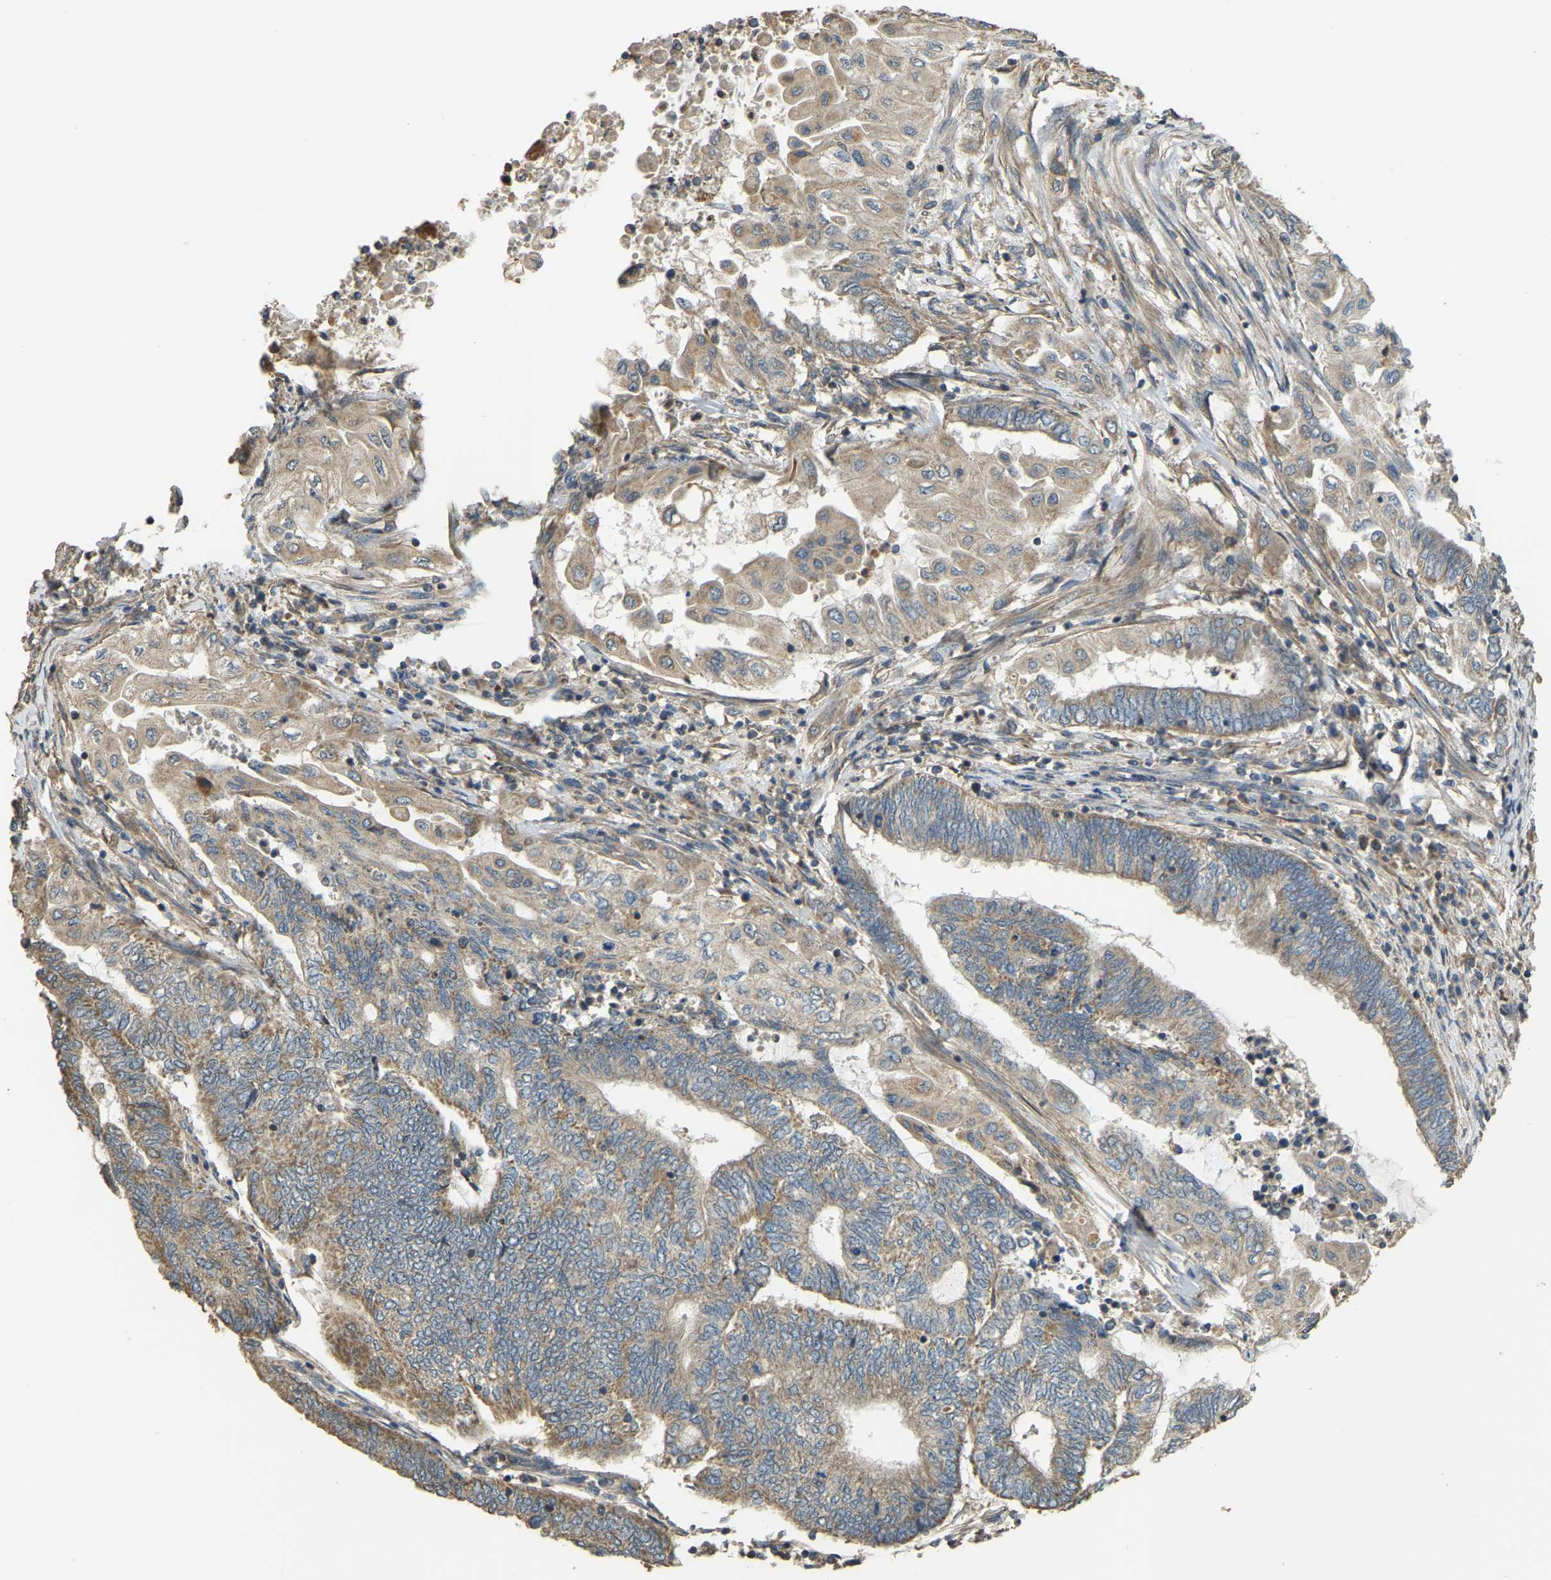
{"staining": {"intensity": "moderate", "quantity": ">75%", "location": "cytoplasmic/membranous"}, "tissue": "endometrial cancer", "cell_type": "Tumor cells", "image_type": "cancer", "snomed": [{"axis": "morphology", "description": "Adenocarcinoma, NOS"}, {"axis": "topography", "description": "Uterus"}, {"axis": "topography", "description": "Endometrium"}], "caption": "Protein analysis of endometrial cancer (adenocarcinoma) tissue exhibits moderate cytoplasmic/membranous expression in approximately >75% of tumor cells.", "gene": "GNG2", "patient": {"sex": "female", "age": 70}}